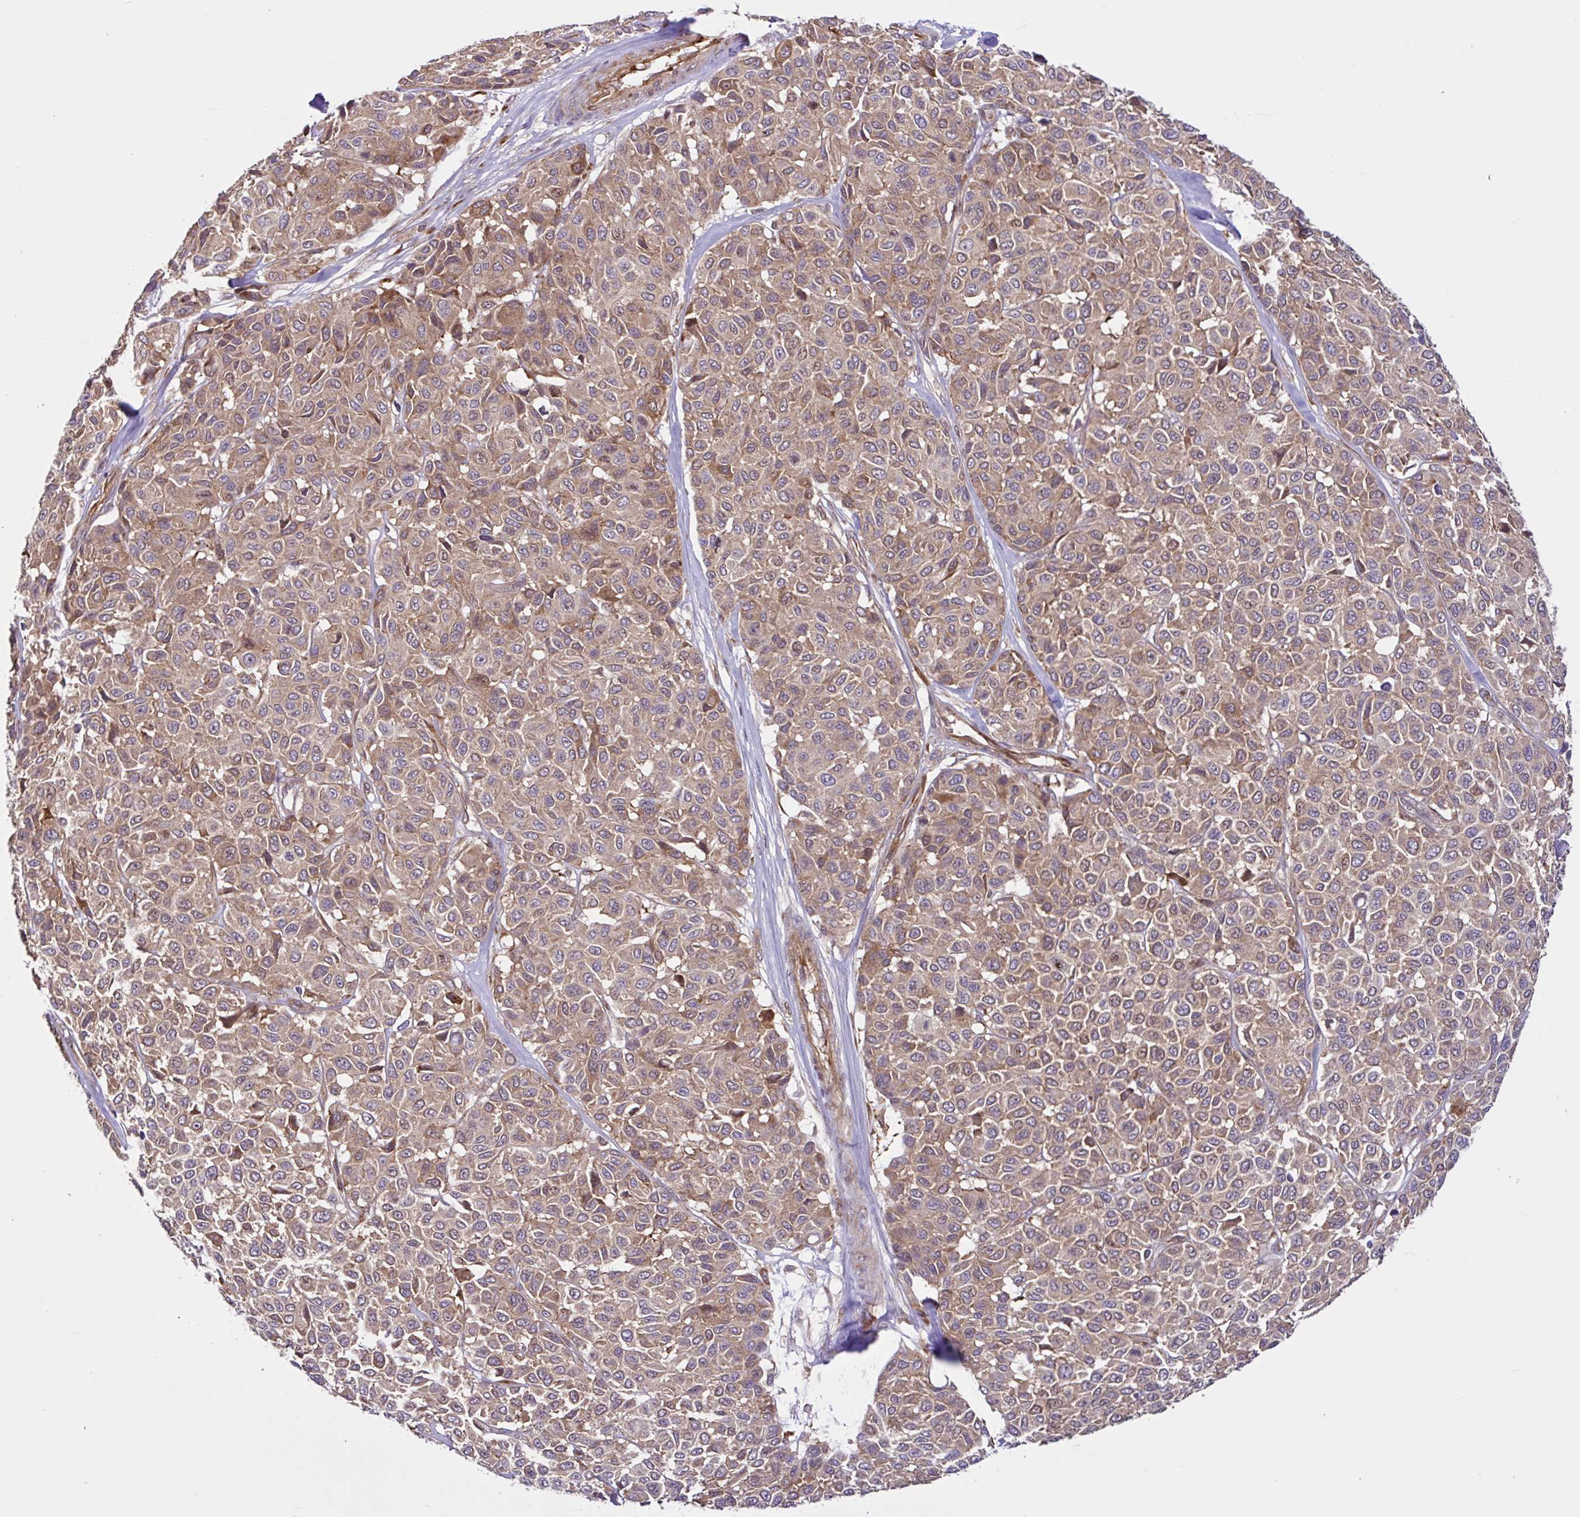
{"staining": {"intensity": "moderate", "quantity": "25%-75%", "location": "cytoplasmic/membranous"}, "tissue": "melanoma", "cell_type": "Tumor cells", "image_type": "cancer", "snomed": [{"axis": "morphology", "description": "Malignant melanoma, NOS"}, {"axis": "topography", "description": "Skin"}], "caption": "Melanoma was stained to show a protein in brown. There is medium levels of moderate cytoplasmic/membranous positivity in about 25%-75% of tumor cells.", "gene": "NTPCR", "patient": {"sex": "female", "age": 66}}